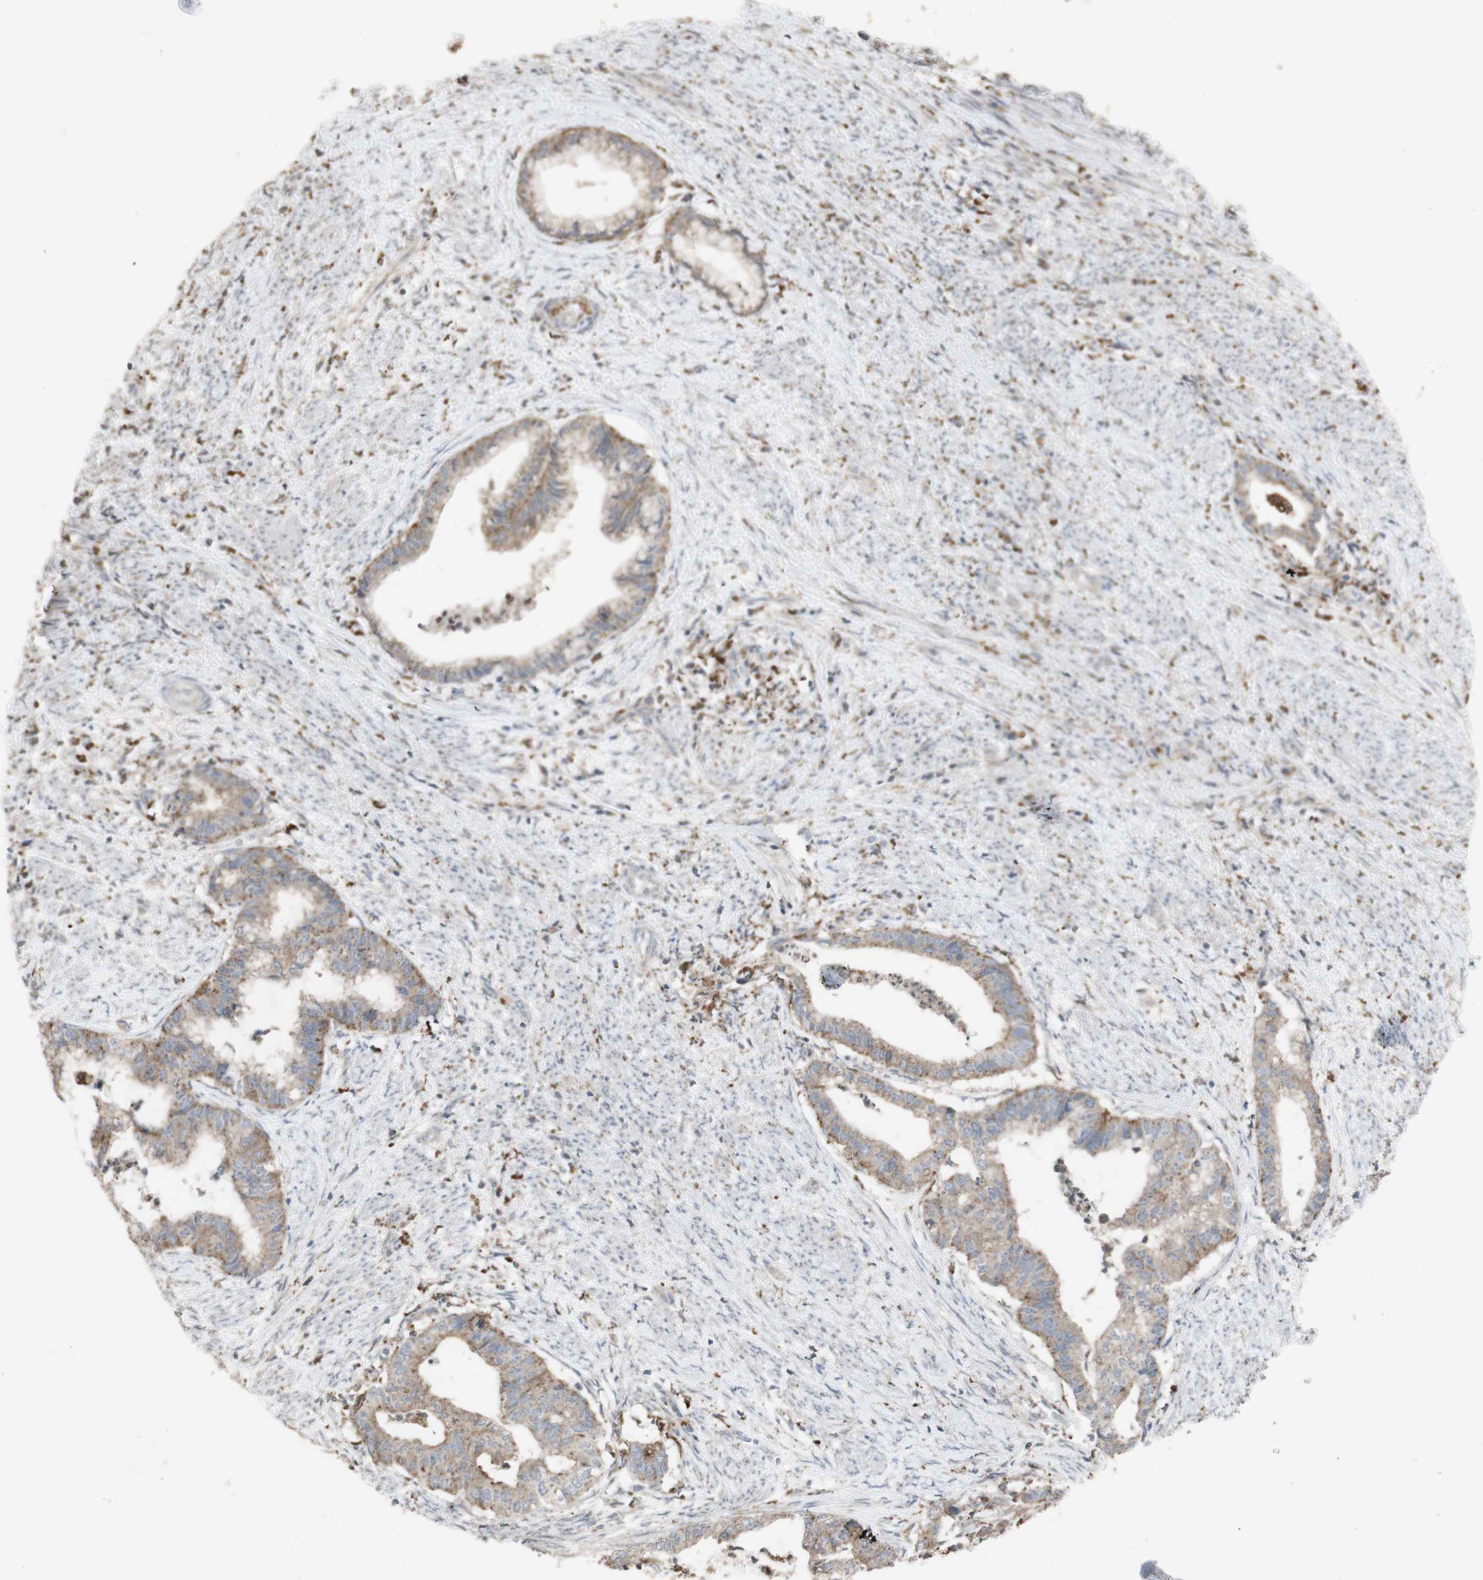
{"staining": {"intensity": "weak", "quantity": ">75%", "location": "cytoplasmic/membranous"}, "tissue": "endometrial cancer", "cell_type": "Tumor cells", "image_type": "cancer", "snomed": [{"axis": "morphology", "description": "Necrosis, NOS"}, {"axis": "morphology", "description": "Adenocarcinoma, NOS"}, {"axis": "topography", "description": "Endometrium"}], "caption": "The immunohistochemical stain labels weak cytoplasmic/membranous positivity in tumor cells of endometrial cancer (adenocarcinoma) tissue. (IHC, brightfield microscopy, high magnification).", "gene": "ATP6V1E1", "patient": {"sex": "female", "age": 79}}